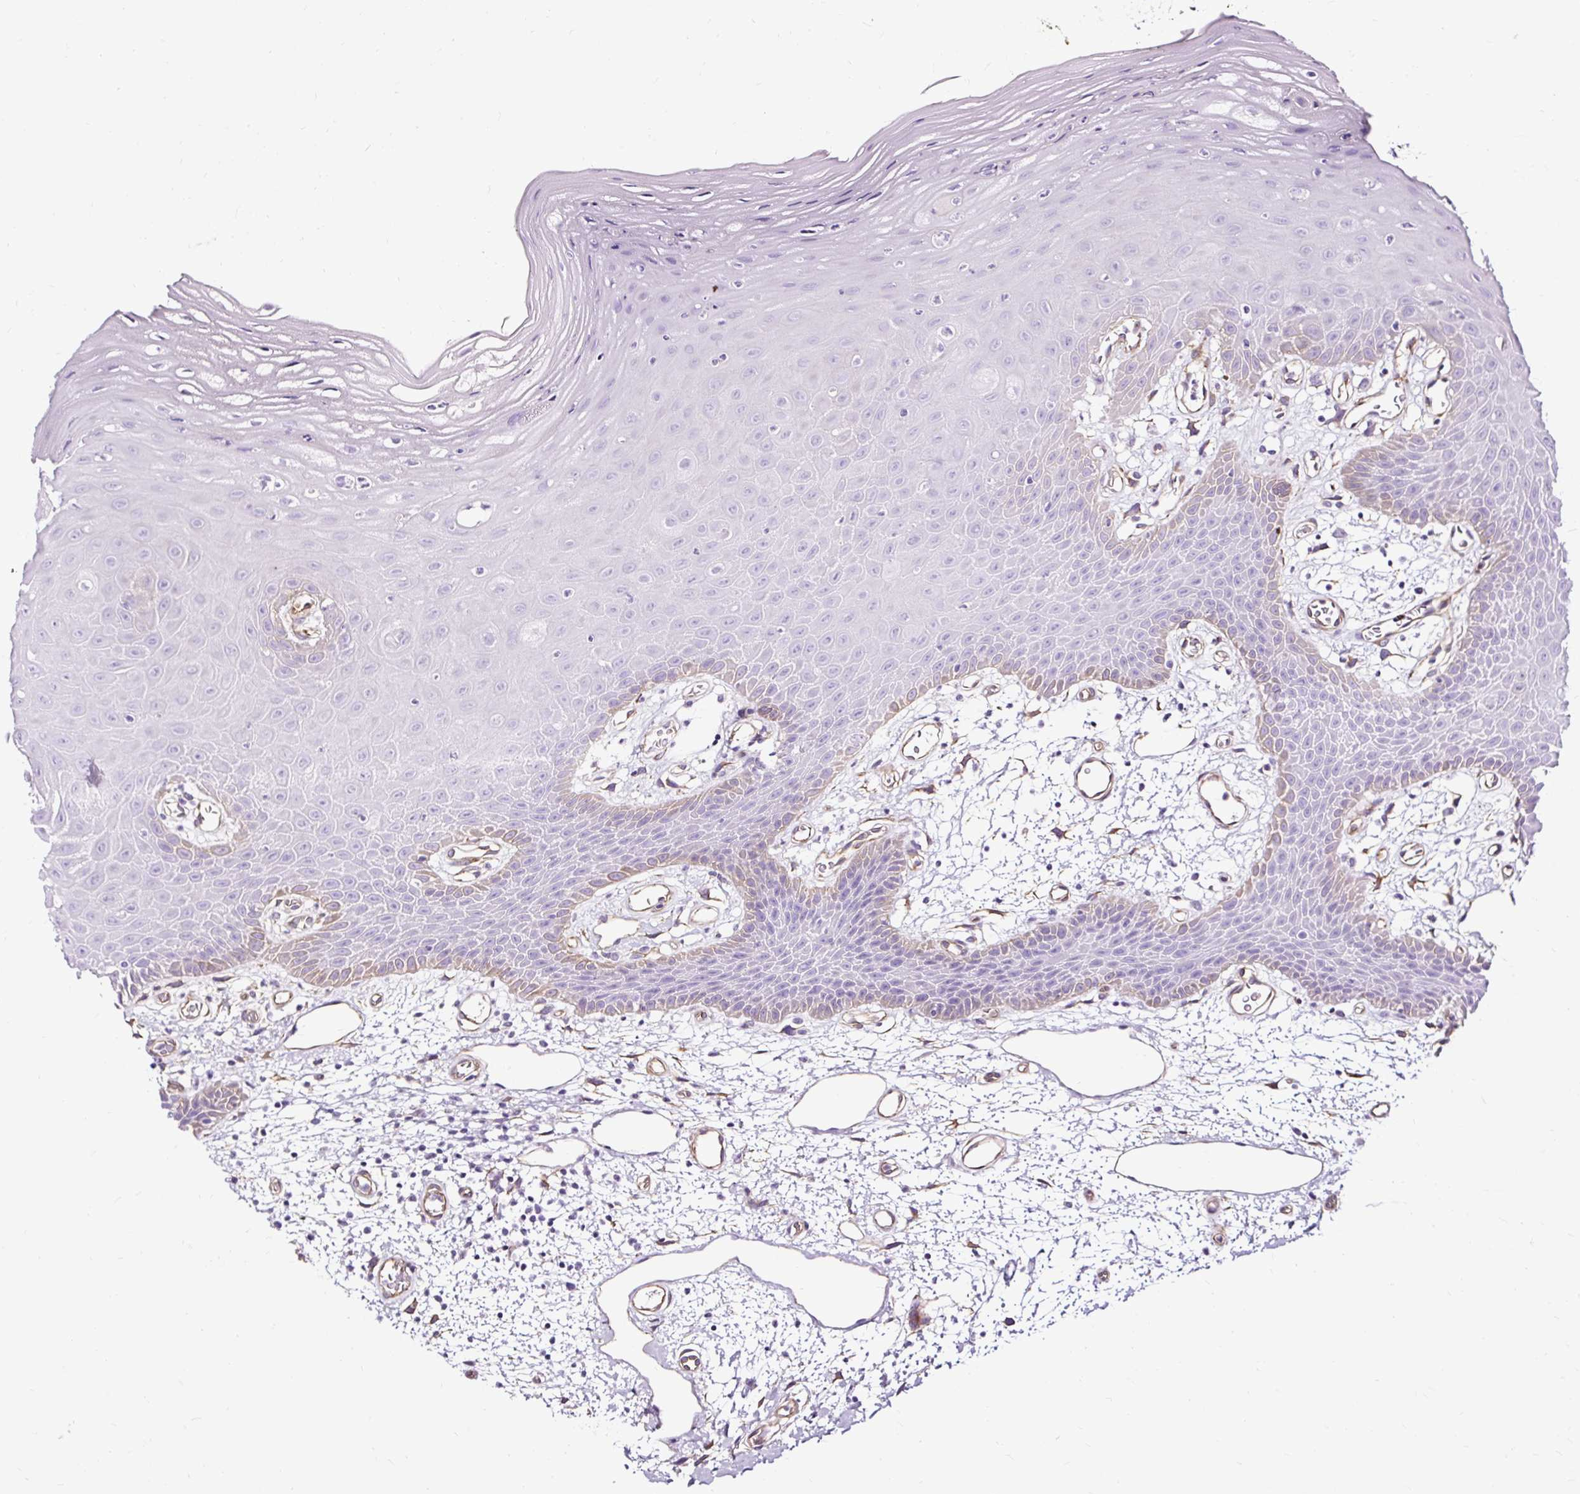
{"staining": {"intensity": "moderate", "quantity": "<25%", "location": "cytoplasmic/membranous"}, "tissue": "oral mucosa", "cell_type": "Squamous epithelial cells", "image_type": "normal", "snomed": [{"axis": "morphology", "description": "Normal tissue, NOS"}, {"axis": "topography", "description": "Oral tissue"}], "caption": "DAB immunohistochemical staining of unremarkable human oral mucosa demonstrates moderate cytoplasmic/membranous protein staining in approximately <25% of squamous epithelial cells.", "gene": "SLC7A8", "patient": {"sex": "female", "age": 59}}